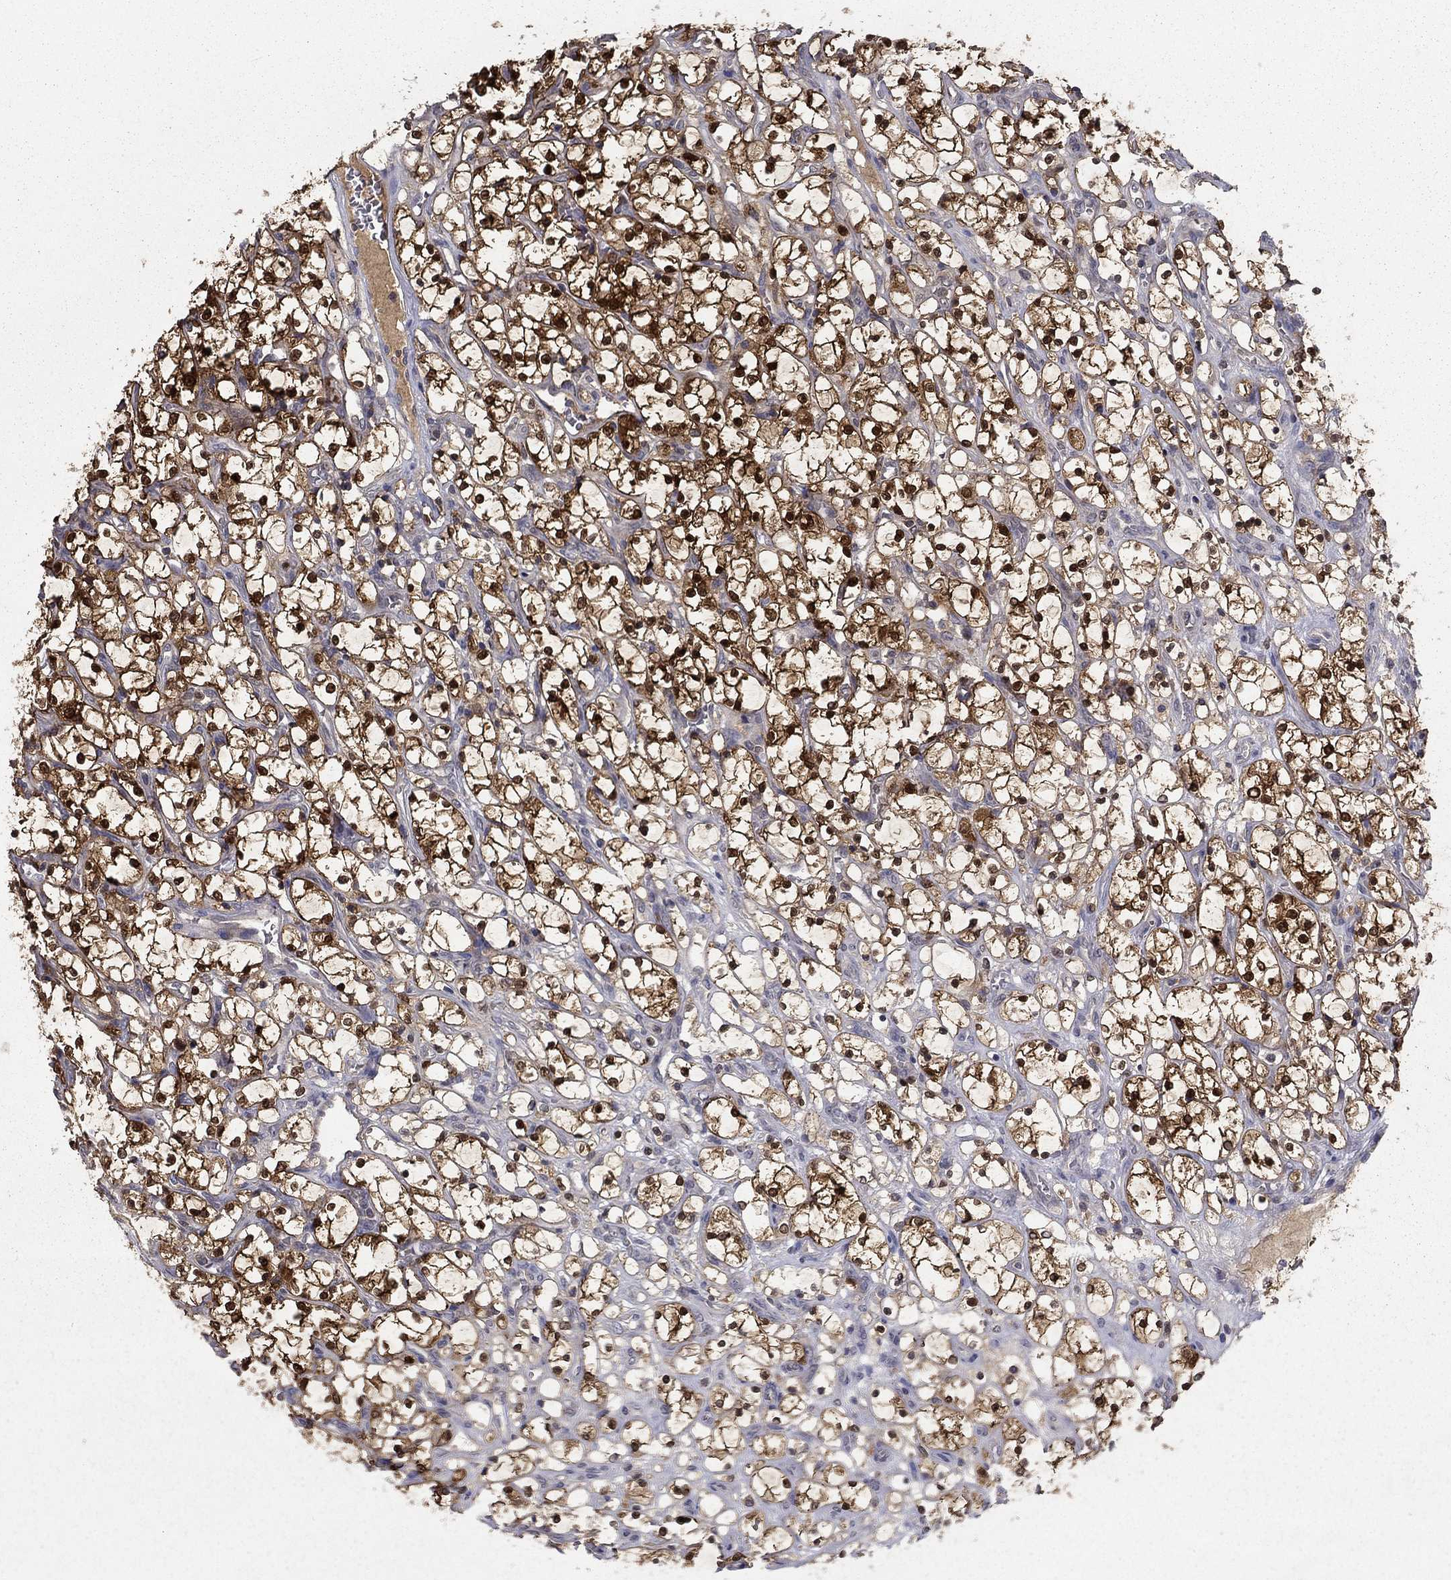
{"staining": {"intensity": "strong", "quantity": ">75%", "location": "cytoplasmic/membranous,nuclear"}, "tissue": "renal cancer", "cell_type": "Tumor cells", "image_type": "cancer", "snomed": [{"axis": "morphology", "description": "Adenocarcinoma, NOS"}, {"axis": "topography", "description": "Kidney"}], "caption": "Strong cytoplasmic/membranous and nuclear protein staining is seen in approximately >75% of tumor cells in renal adenocarcinoma.", "gene": "NIT2", "patient": {"sex": "female", "age": 69}}